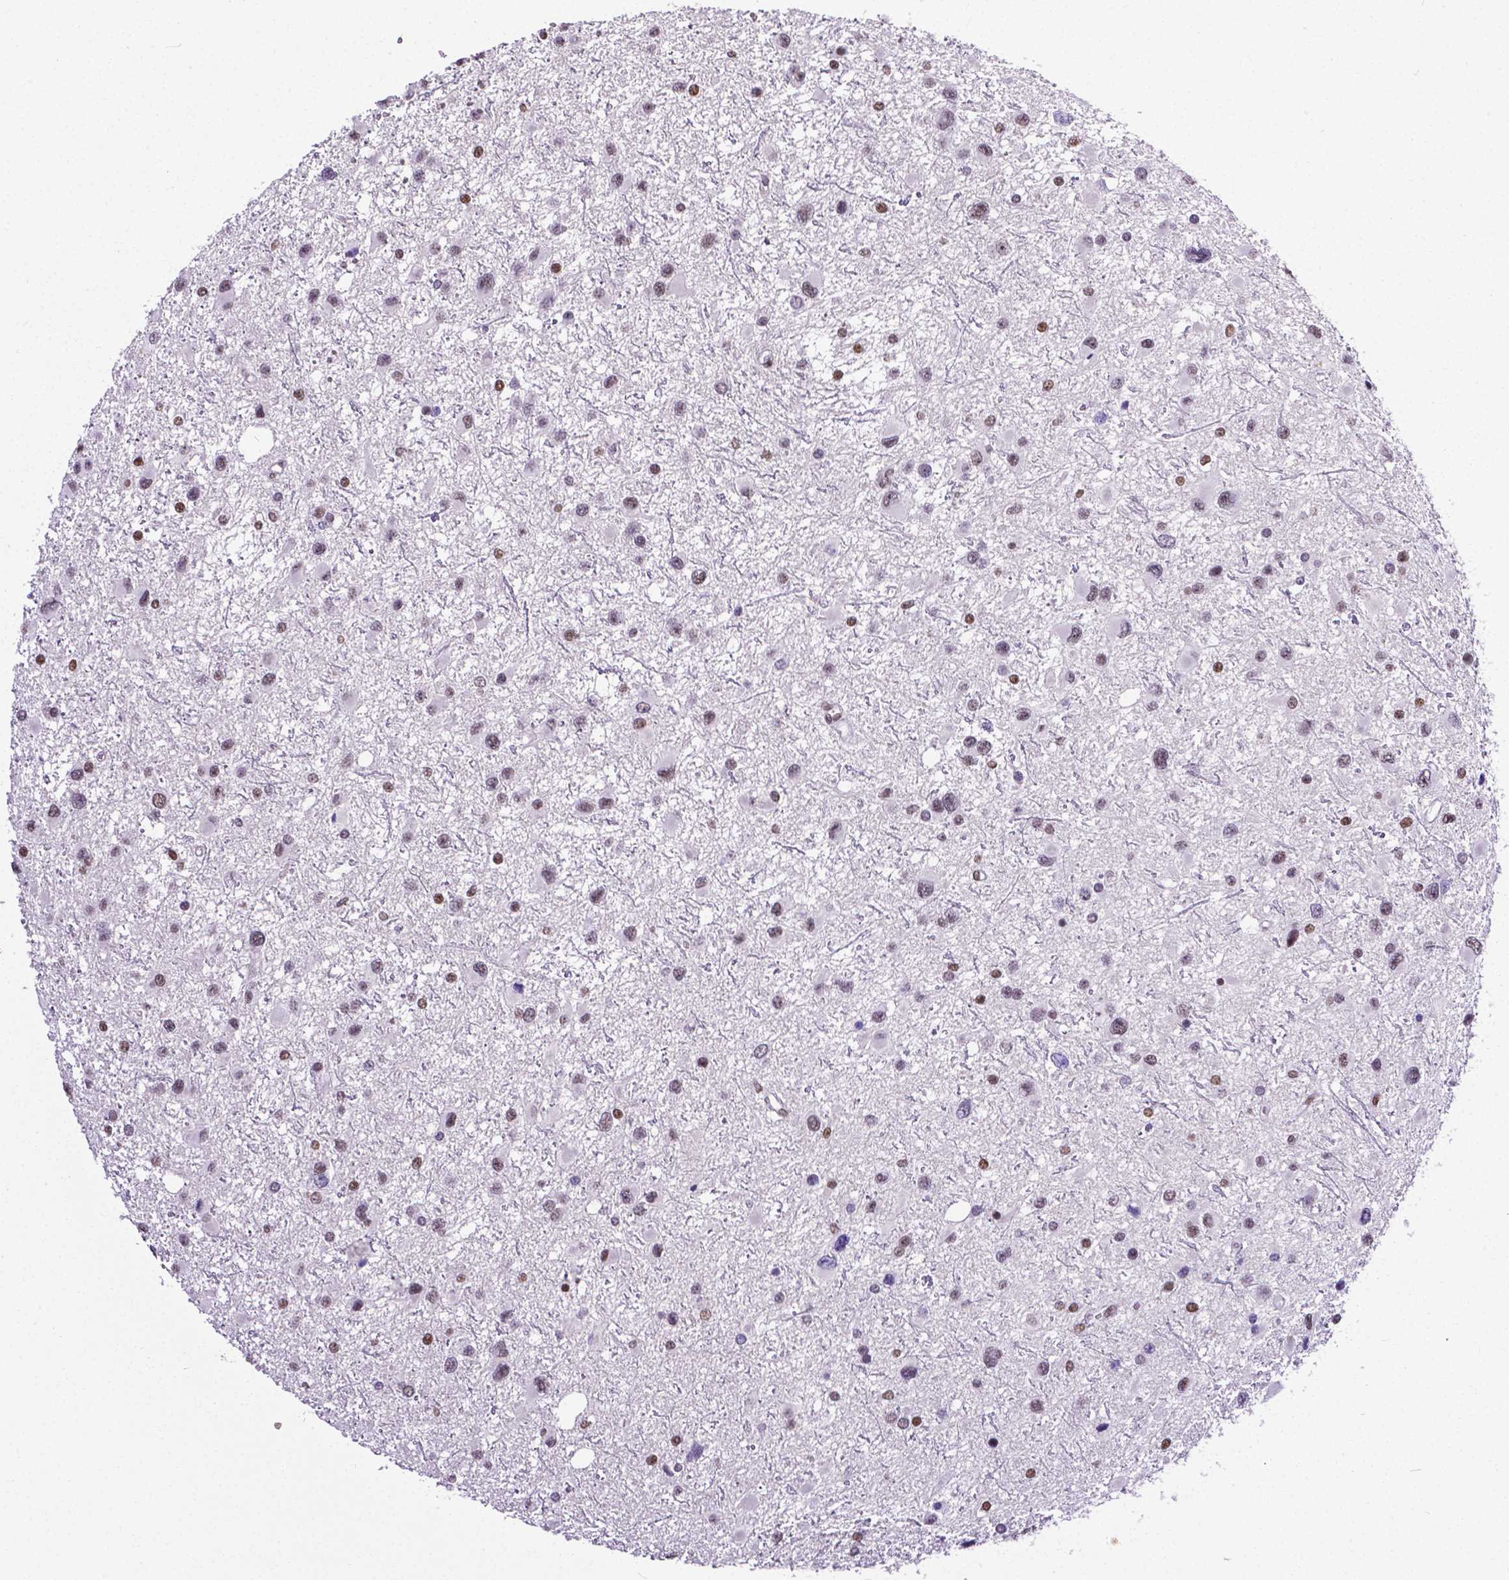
{"staining": {"intensity": "moderate", "quantity": "<25%", "location": "nuclear"}, "tissue": "glioma", "cell_type": "Tumor cells", "image_type": "cancer", "snomed": [{"axis": "morphology", "description": "Glioma, malignant, Low grade"}, {"axis": "topography", "description": "Brain"}], "caption": "Malignant glioma (low-grade) tissue shows moderate nuclear positivity in approximately <25% of tumor cells, visualized by immunohistochemistry.", "gene": "REST", "patient": {"sex": "female", "age": 32}}